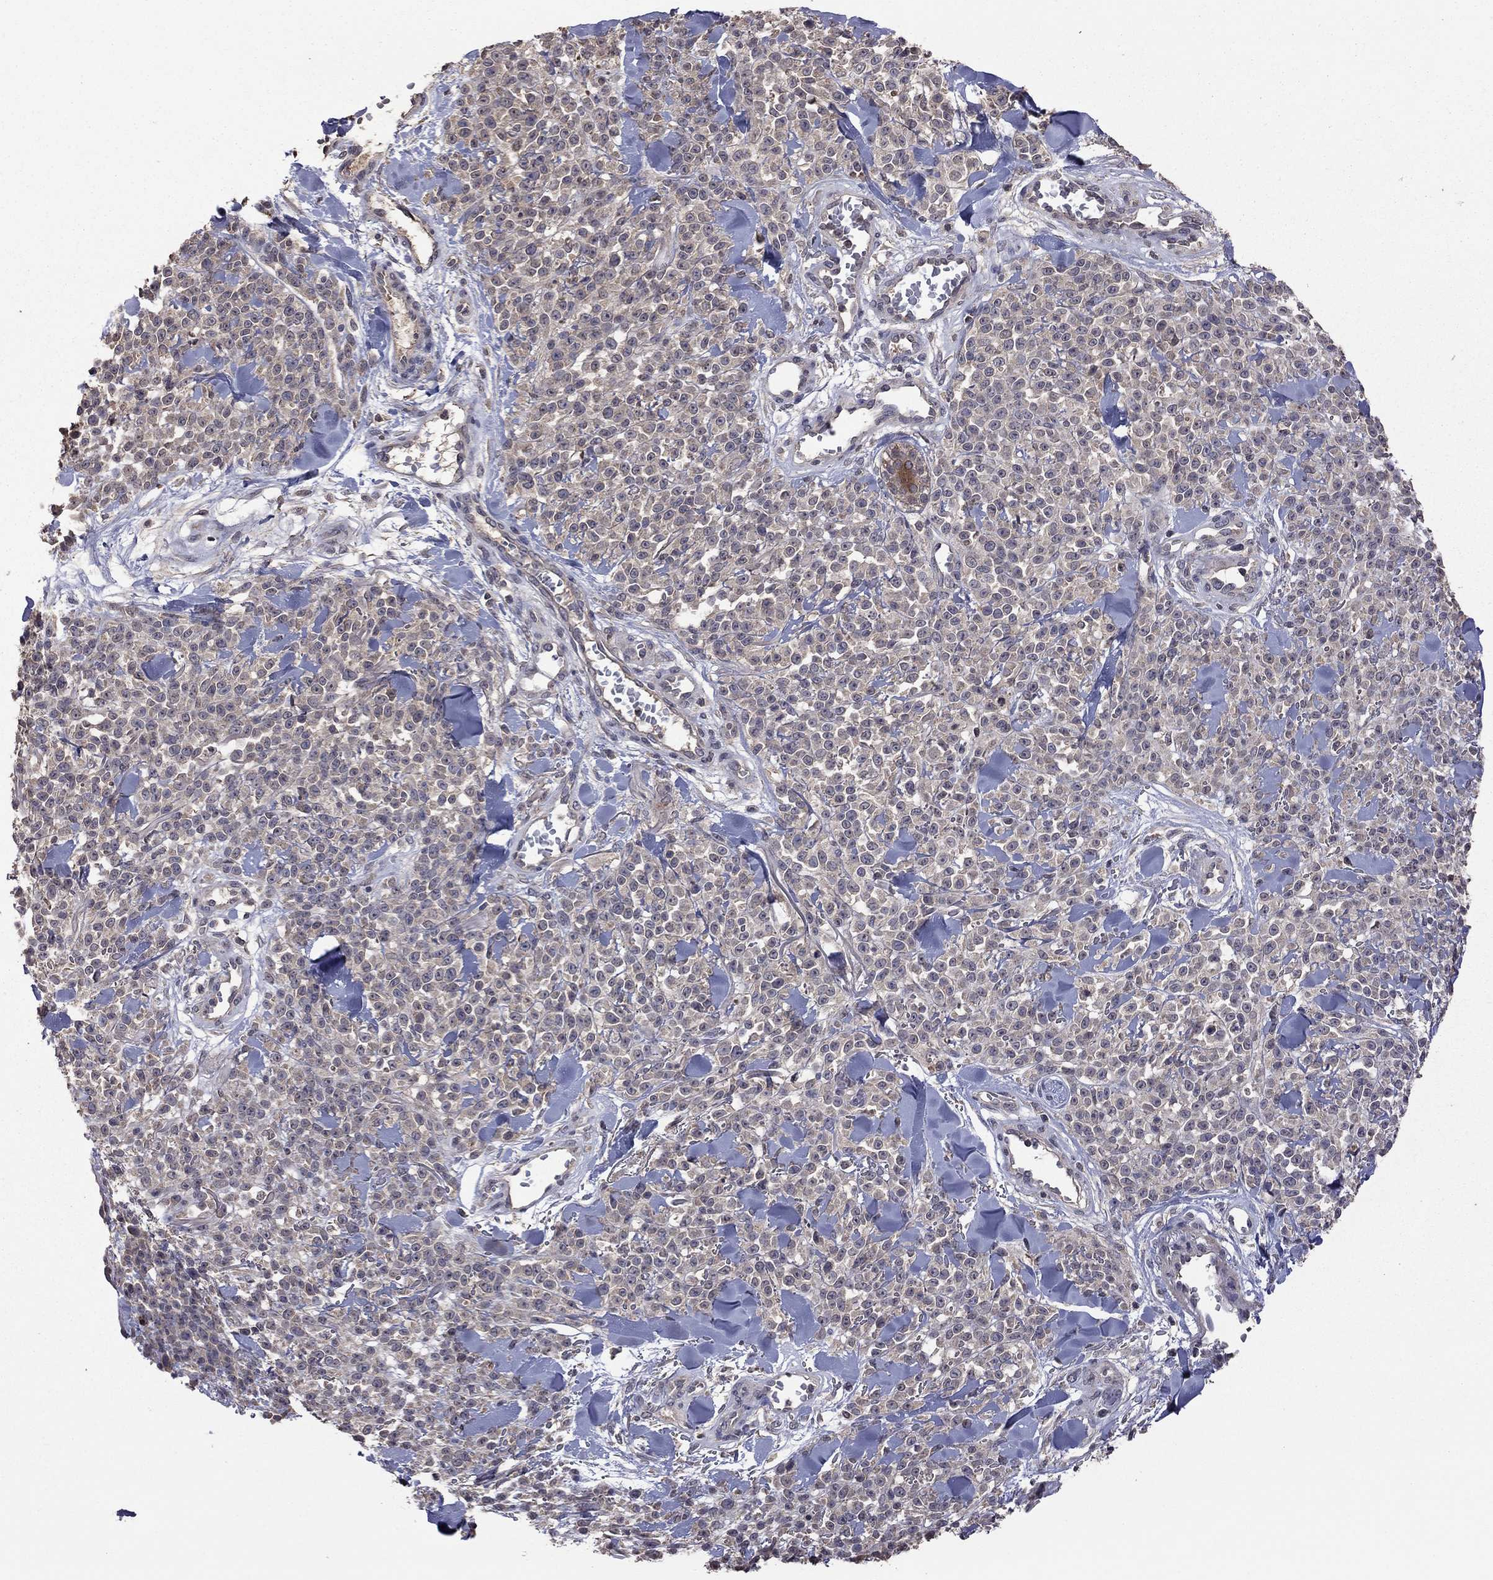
{"staining": {"intensity": "weak", "quantity": "25%-75%", "location": "cytoplasmic/membranous"}, "tissue": "melanoma", "cell_type": "Tumor cells", "image_type": "cancer", "snomed": [{"axis": "morphology", "description": "Malignant melanoma, NOS"}, {"axis": "topography", "description": "Skin"}, {"axis": "topography", "description": "Skin of trunk"}], "caption": "Immunohistochemical staining of malignant melanoma shows weak cytoplasmic/membranous protein expression in about 25%-75% of tumor cells. (DAB (3,3'-diaminobenzidine) = brown stain, brightfield microscopy at high magnification).", "gene": "TSNARE1", "patient": {"sex": "male", "age": 74}}